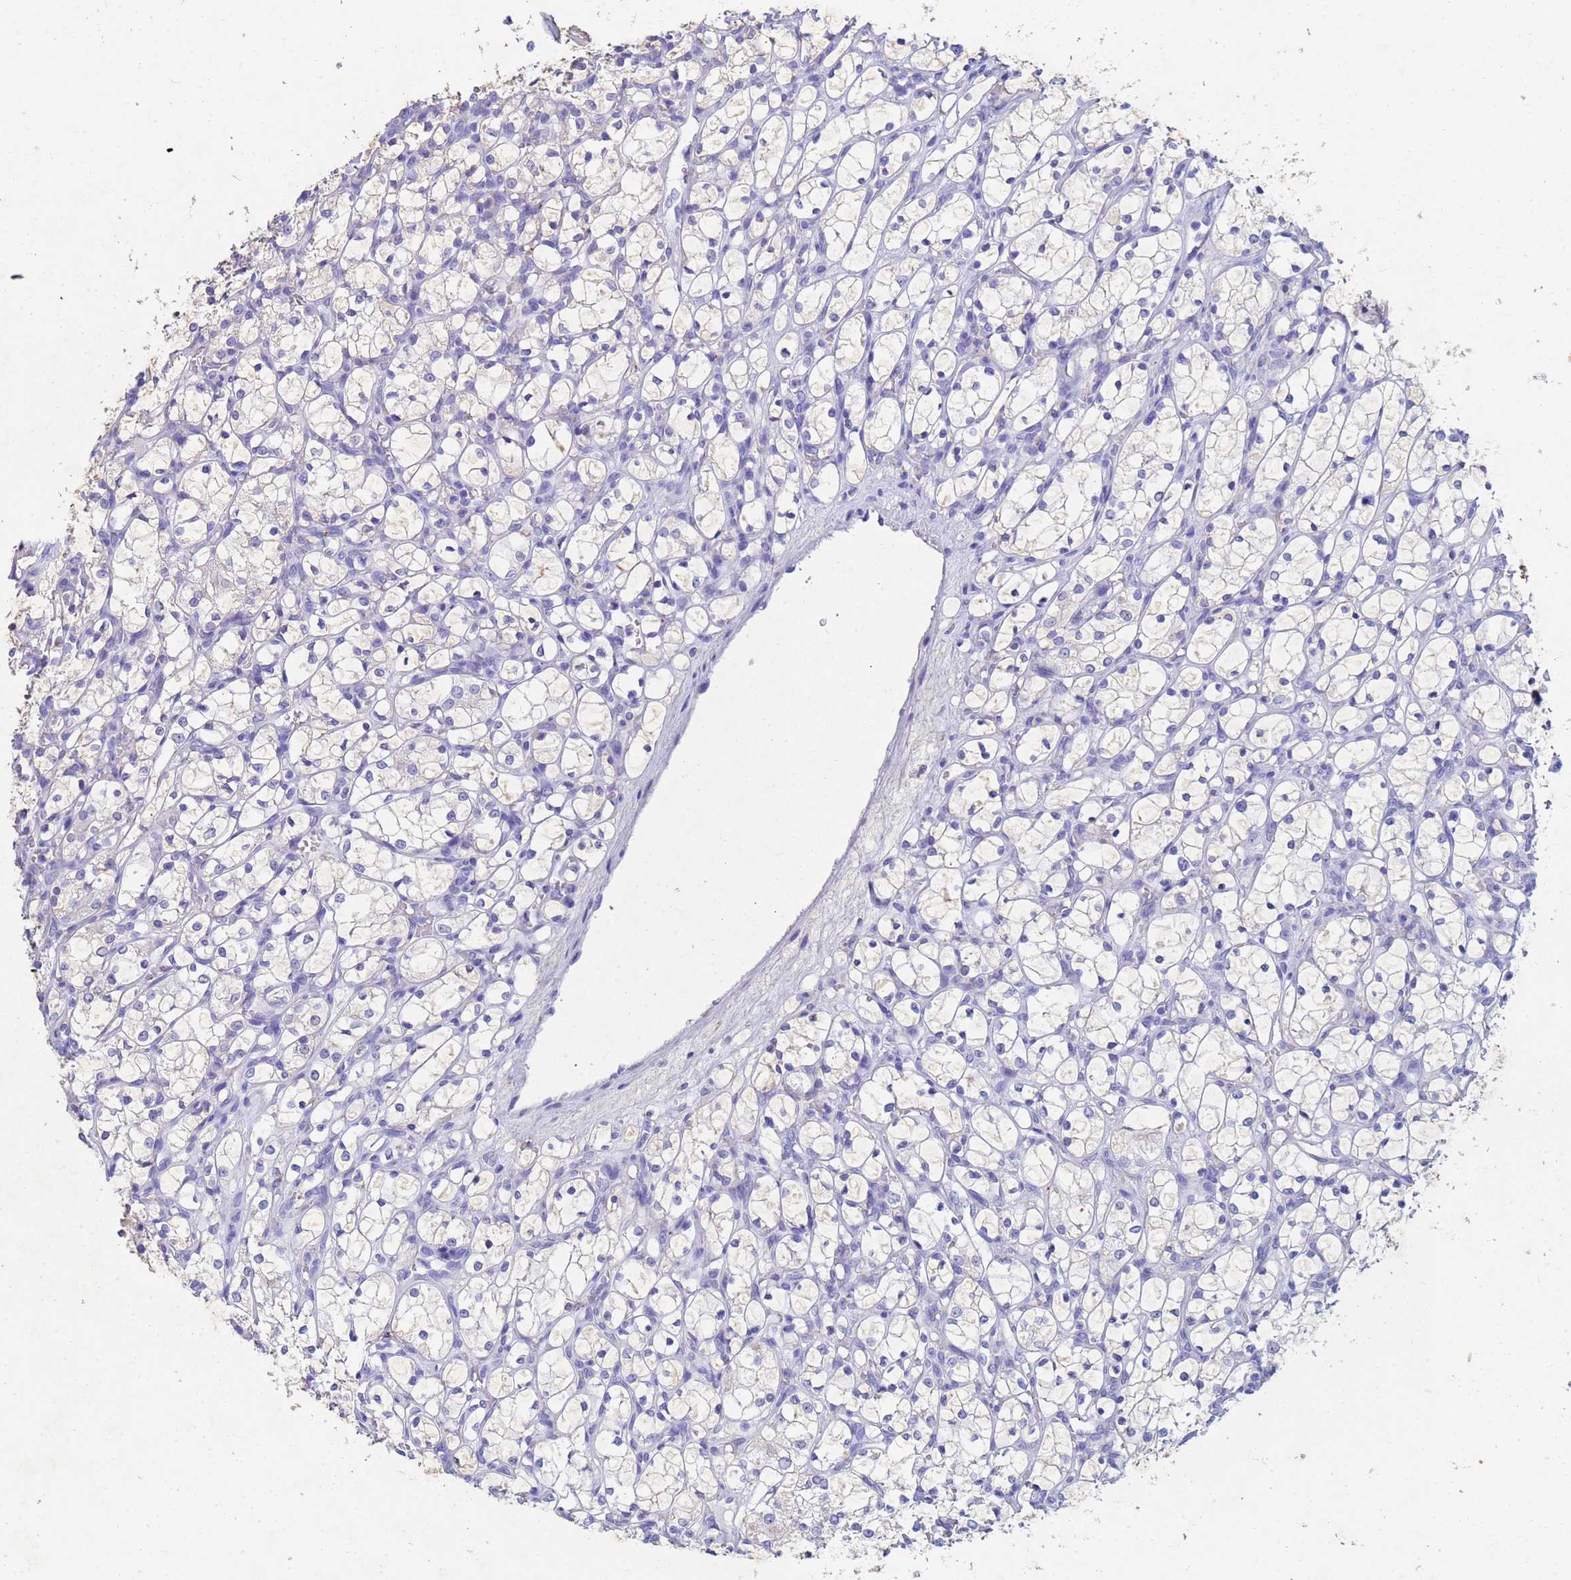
{"staining": {"intensity": "negative", "quantity": "none", "location": "none"}, "tissue": "renal cancer", "cell_type": "Tumor cells", "image_type": "cancer", "snomed": [{"axis": "morphology", "description": "Adenocarcinoma, NOS"}, {"axis": "topography", "description": "Kidney"}], "caption": "Tumor cells show no significant staining in renal cancer (adenocarcinoma).", "gene": "CSTB", "patient": {"sex": "female", "age": 69}}